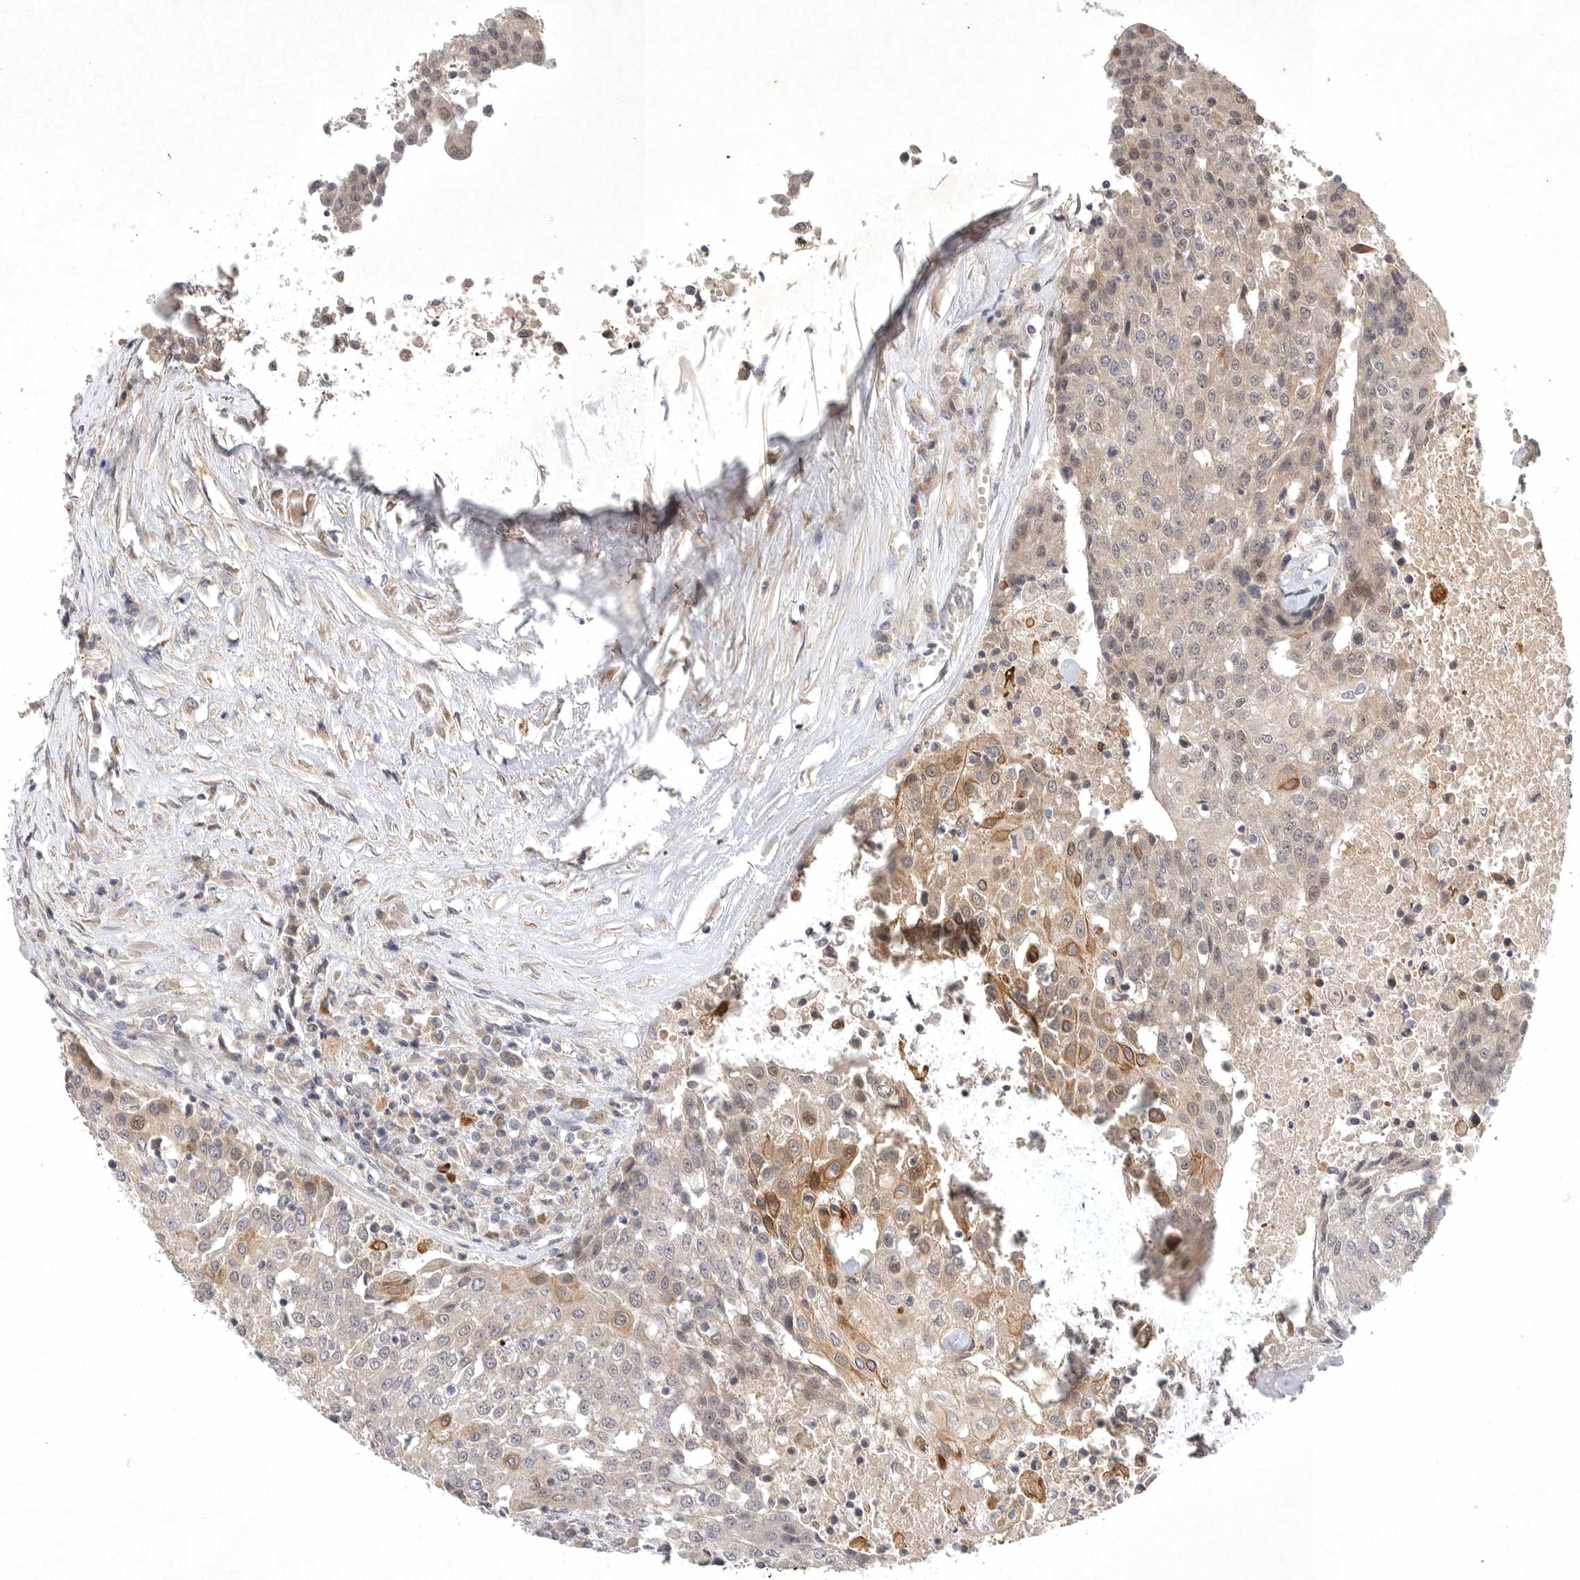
{"staining": {"intensity": "moderate", "quantity": "25%-75%", "location": "cytoplasmic/membranous"}, "tissue": "urothelial cancer", "cell_type": "Tumor cells", "image_type": "cancer", "snomed": [{"axis": "morphology", "description": "Urothelial carcinoma, High grade"}, {"axis": "topography", "description": "Urinary bladder"}], "caption": "This is a photomicrograph of immunohistochemistry staining of high-grade urothelial carcinoma, which shows moderate staining in the cytoplasmic/membranous of tumor cells.", "gene": "PTPDC1", "patient": {"sex": "female", "age": 85}}